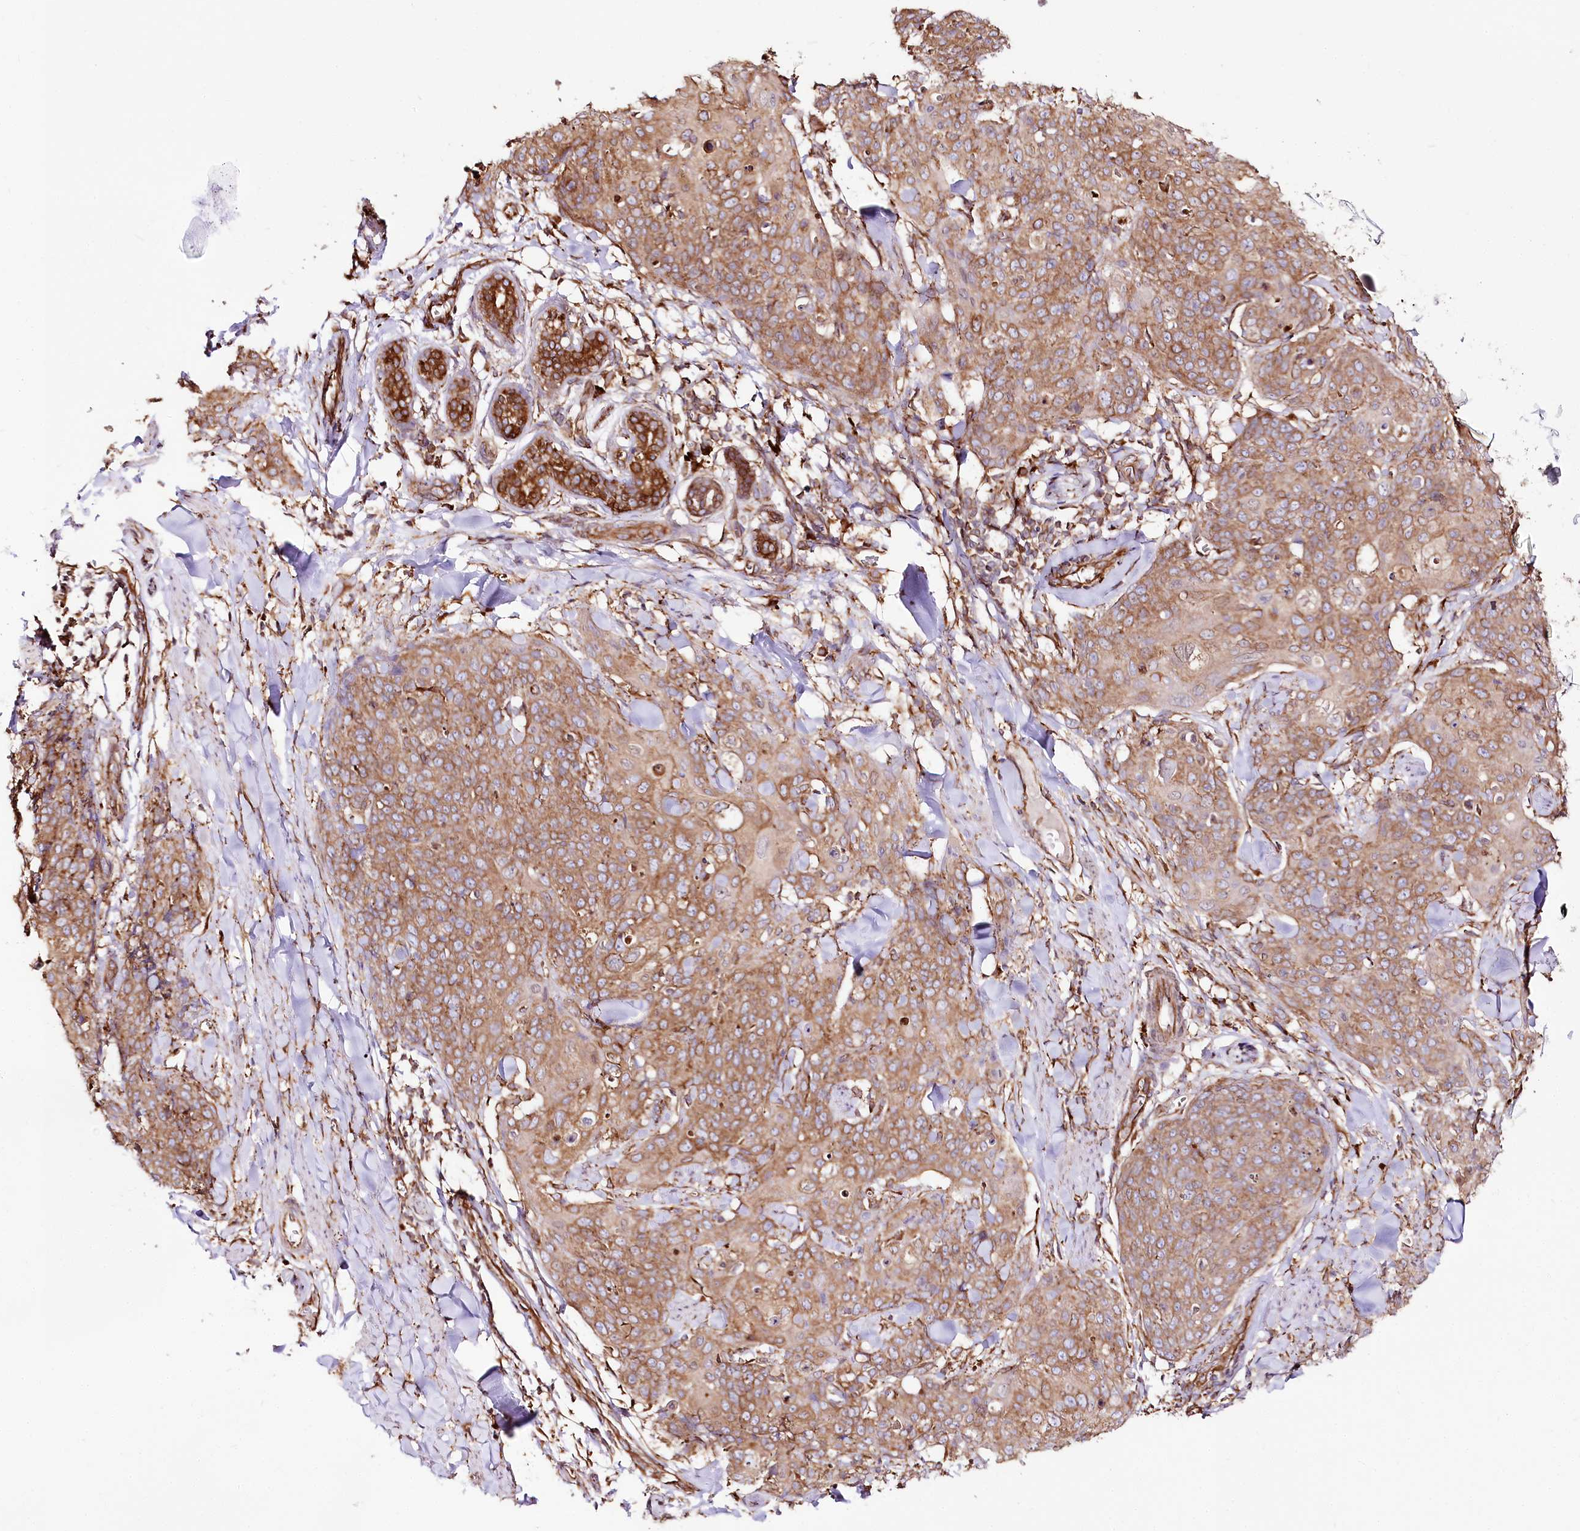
{"staining": {"intensity": "moderate", "quantity": ">75%", "location": "cytoplasmic/membranous"}, "tissue": "skin cancer", "cell_type": "Tumor cells", "image_type": "cancer", "snomed": [{"axis": "morphology", "description": "Squamous cell carcinoma, NOS"}, {"axis": "topography", "description": "Skin"}, {"axis": "topography", "description": "Vulva"}], "caption": "An IHC micrograph of tumor tissue is shown. Protein staining in brown shows moderate cytoplasmic/membranous positivity in skin squamous cell carcinoma within tumor cells.", "gene": "CNPY2", "patient": {"sex": "female", "age": 85}}